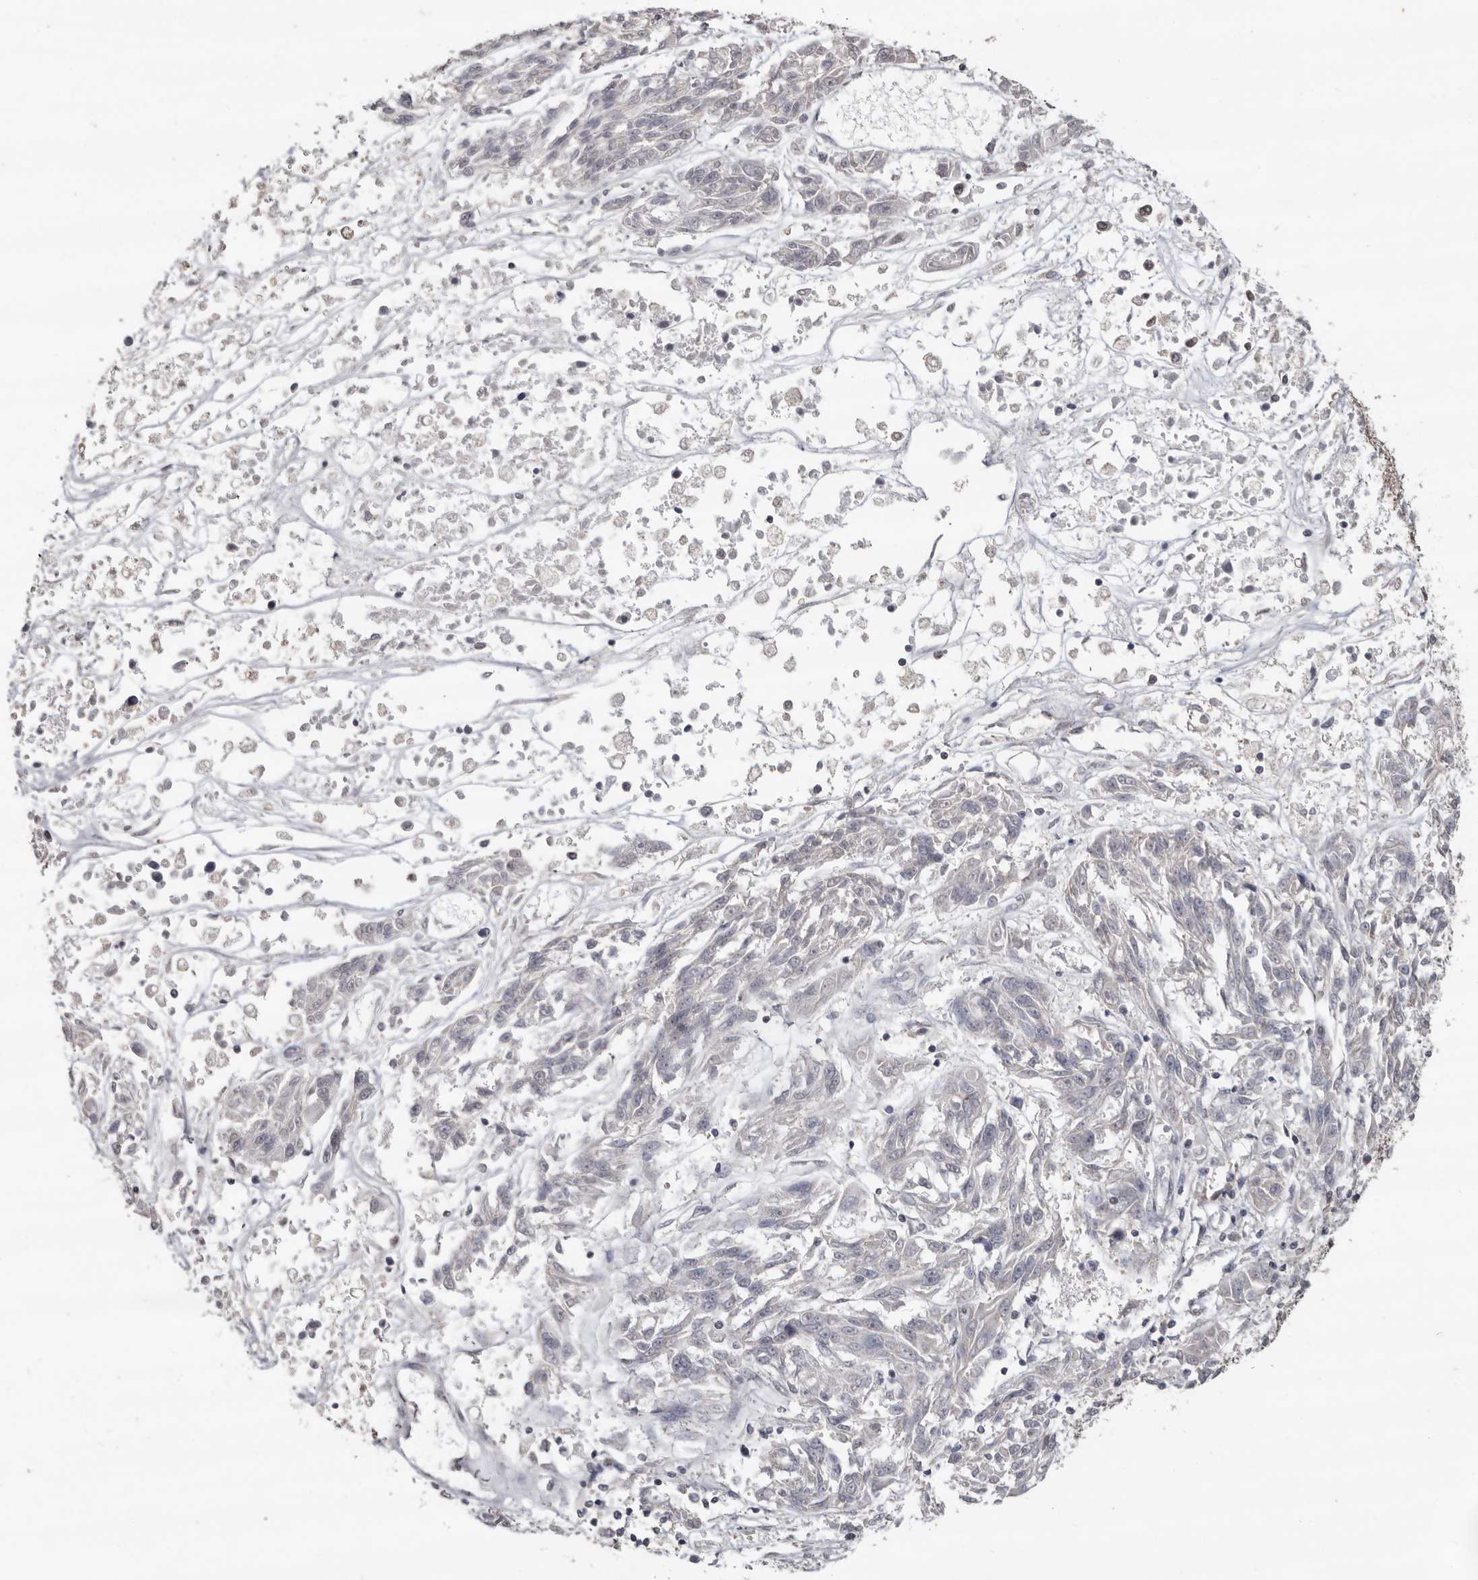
{"staining": {"intensity": "negative", "quantity": "none", "location": "none"}, "tissue": "melanoma", "cell_type": "Tumor cells", "image_type": "cancer", "snomed": [{"axis": "morphology", "description": "Malignant melanoma, NOS"}, {"axis": "topography", "description": "Skin"}], "caption": "This image is of malignant melanoma stained with immunohistochemistry (IHC) to label a protein in brown with the nuclei are counter-stained blue. There is no positivity in tumor cells.", "gene": "LINGO2", "patient": {"sex": "male", "age": 53}}